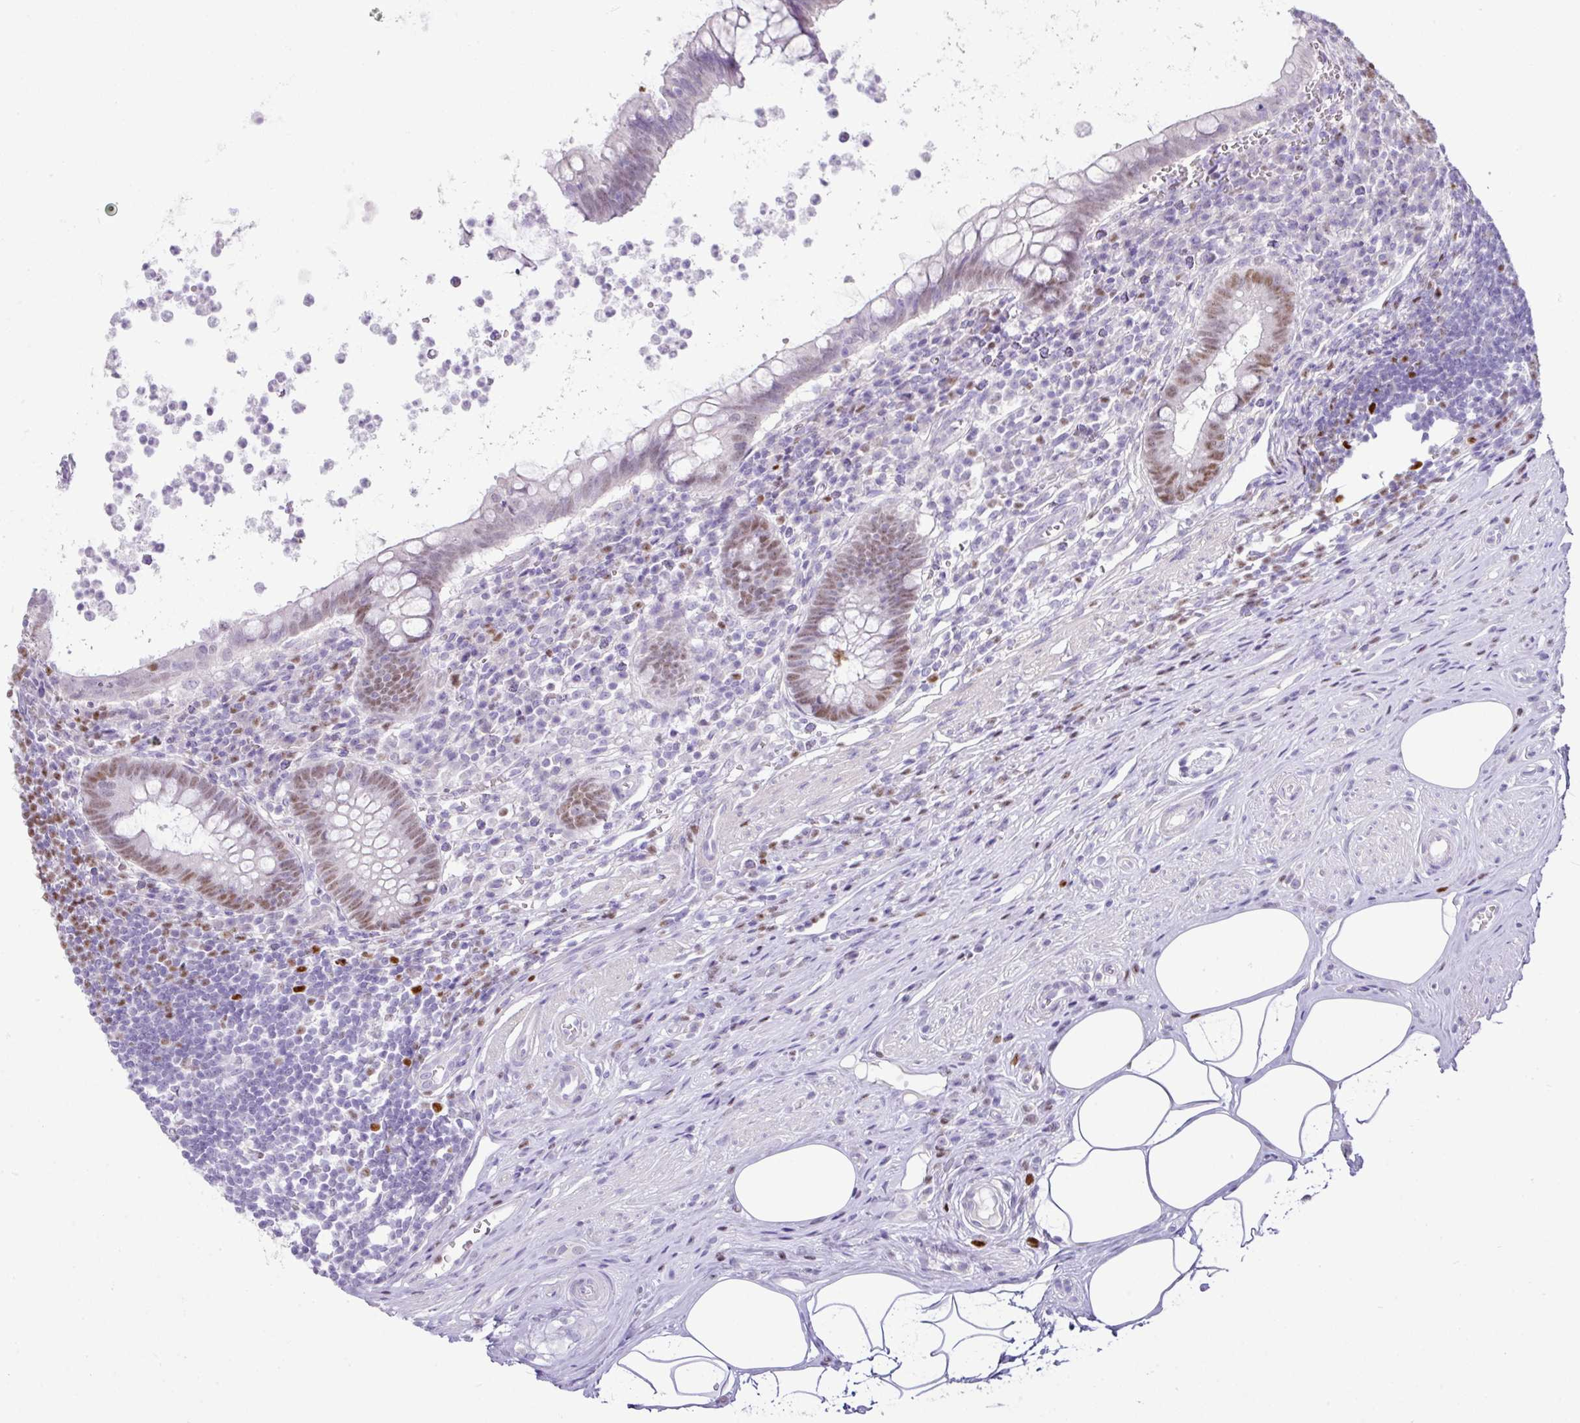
{"staining": {"intensity": "weak", "quantity": "25%-75%", "location": "nuclear"}, "tissue": "appendix", "cell_type": "Glandular cells", "image_type": "normal", "snomed": [{"axis": "morphology", "description": "Normal tissue, NOS"}, {"axis": "topography", "description": "Appendix"}], "caption": "Brown immunohistochemical staining in unremarkable human appendix displays weak nuclear positivity in approximately 25%-75% of glandular cells. The staining was performed using DAB to visualize the protein expression in brown, while the nuclei were stained in blue with hematoxylin (Magnification: 20x).", "gene": "BCL11A", "patient": {"sex": "female", "age": 56}}